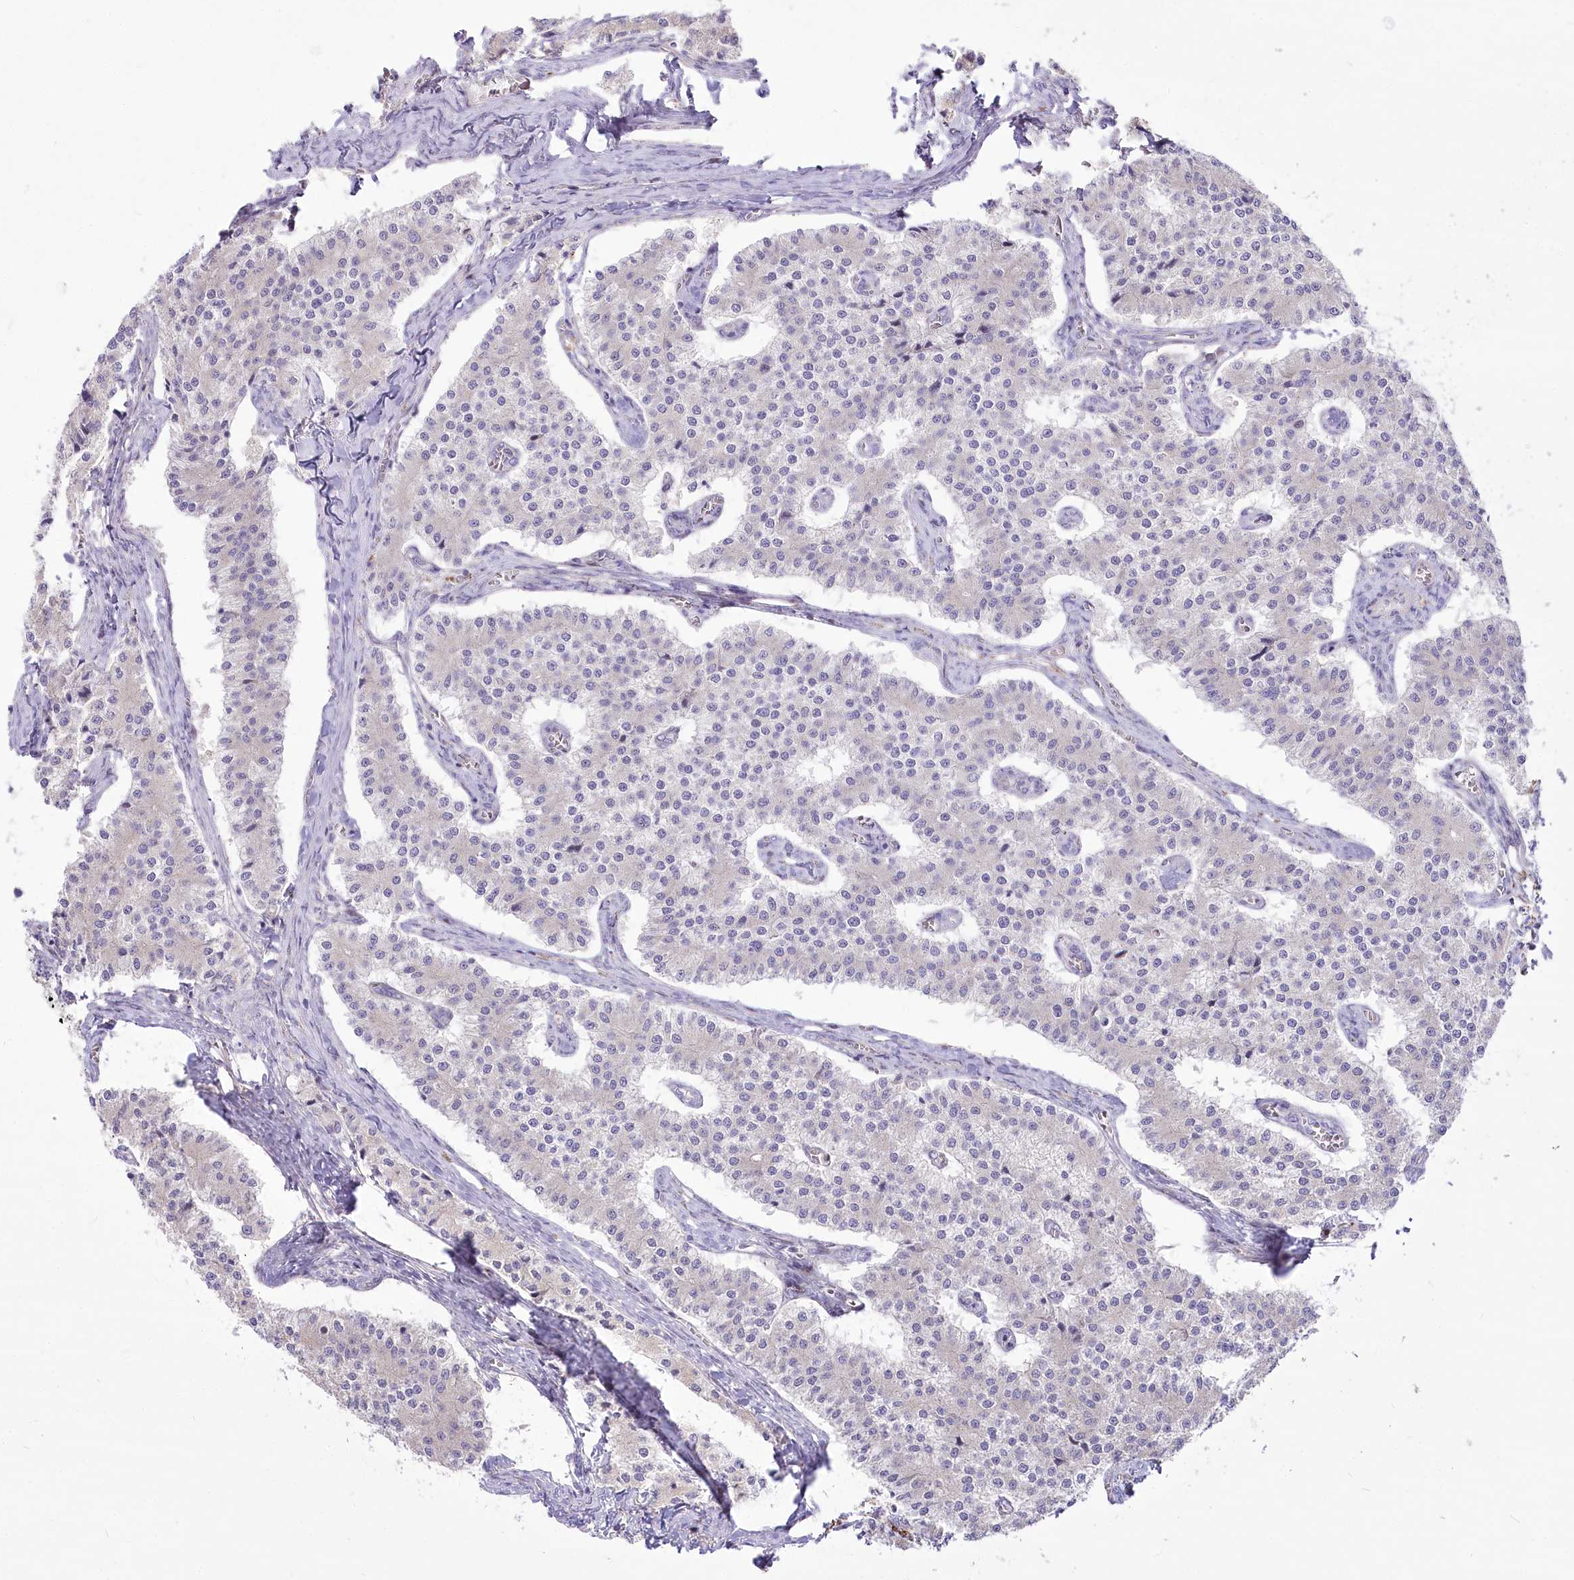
{"staining": {"intensity": "negative", "quantity": "none", "location": "none"}, "tissue": "carcinoid", "cell_type": "Tumor cells", "image_type": "cancer", "snomed": [{"axis": "morphology", "description": "Carcinoid, malignant, NOS"}, {"axis": "topography", "description": "Colon"}], "caption": "The immunohistochemistry image has no significant positivity in tumor cells of carcinoid tissue. (Brightfield microscopy of DAB (3,3'-diaminobenzidine) IHC at high magnification).", "gene": "CEP164", "patient": {"sex": "female", "age": 52}}